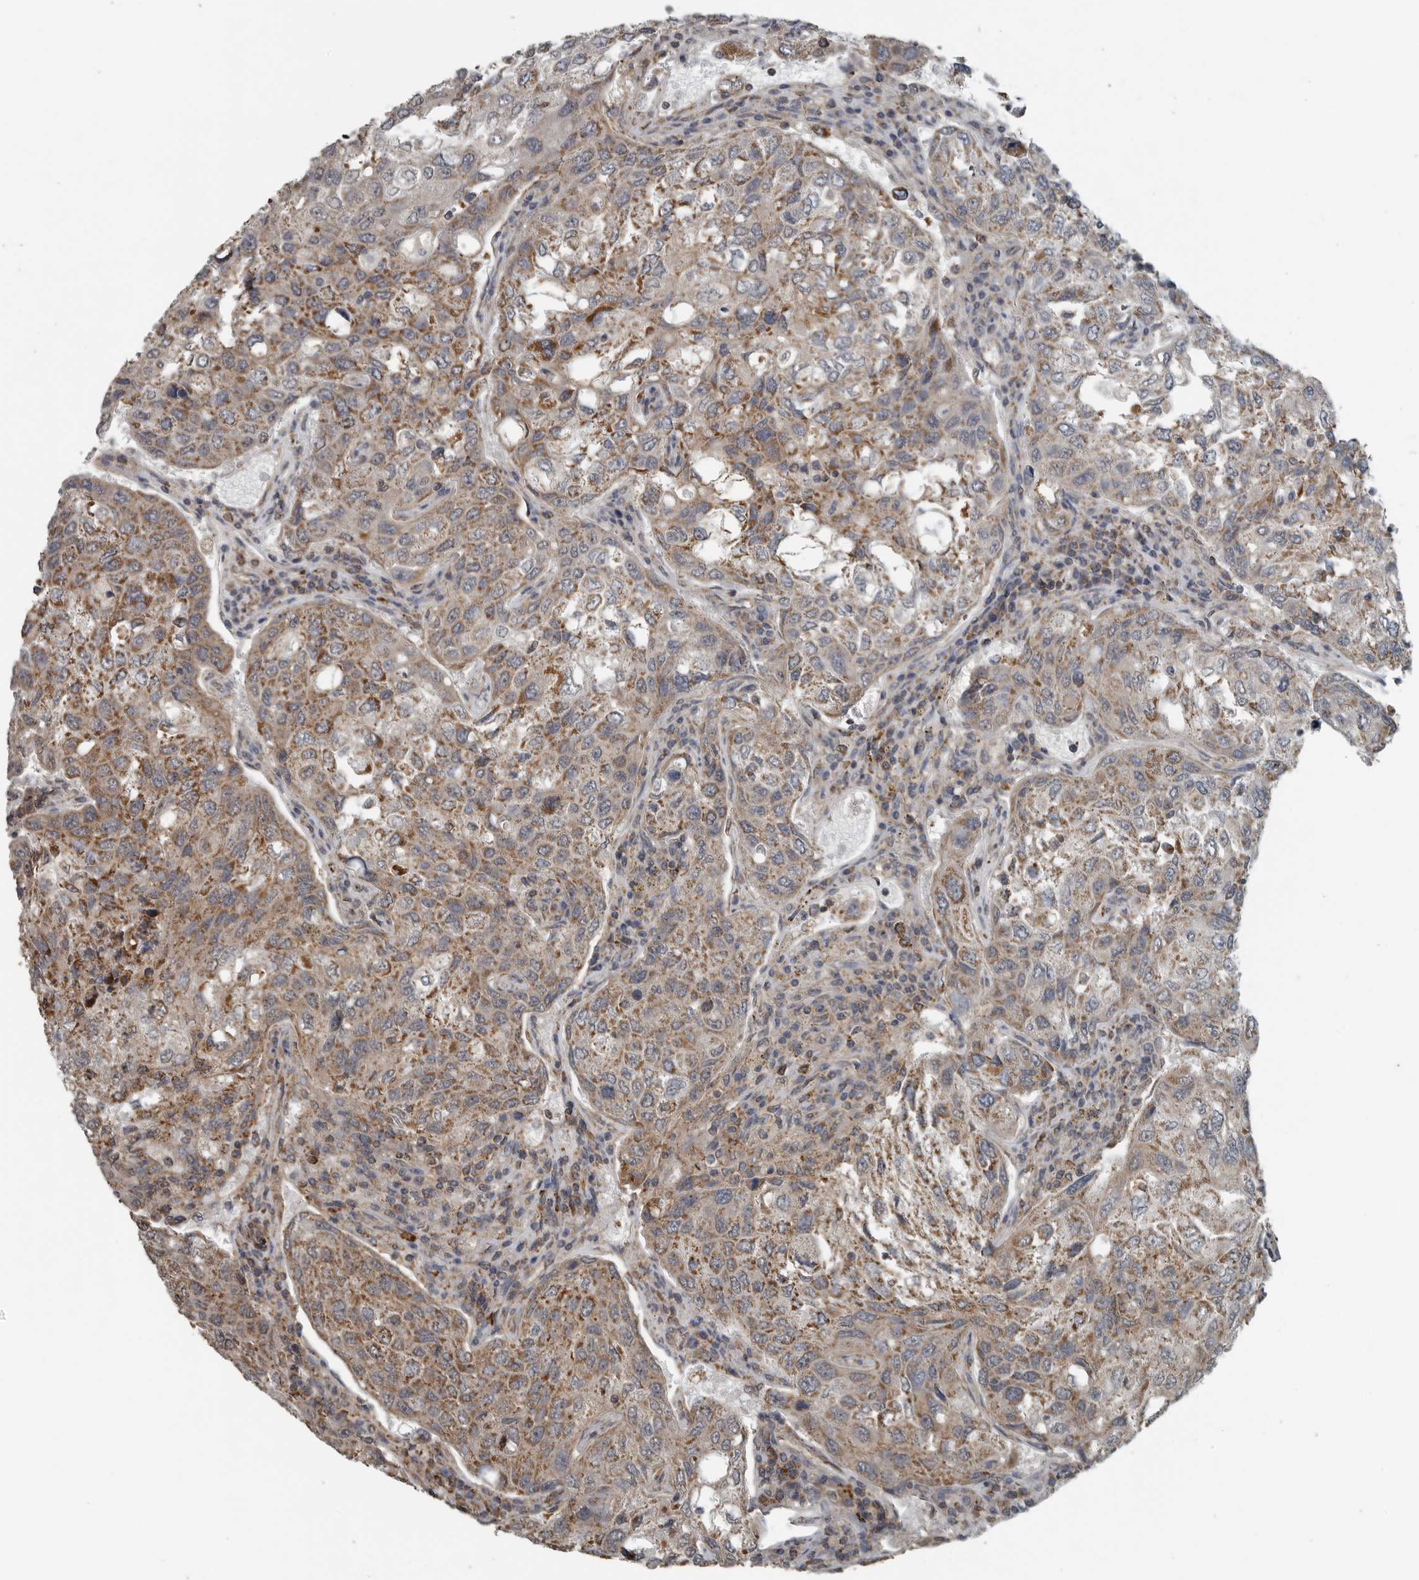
{"staining": {"intensity": "moderate", "quantity": ">75%", "location": "cytoplasmic/membranous"}, "tissue": "urothelial cancer", "cell_type": "Tumor cells", "image_type": "cancer", "snomed": [{"axis": "morphology", "description": "Urothelial carcinoma, High grade"}, {"axis": "topography", "description": "Lymph node"}, {"axis": "topography", "description": "Urinary bladder"}], "caption": "High-power microscopy captured an immunohistochemistry (IHC) photomicrograph of urothelial carcinoma (high-grade), revealing moderate cytoplasmic/membranous positivity in approximately >75% of tumor cells.", "gene": "AFAP1", "patient": {"sex": "male", "age": 51}}